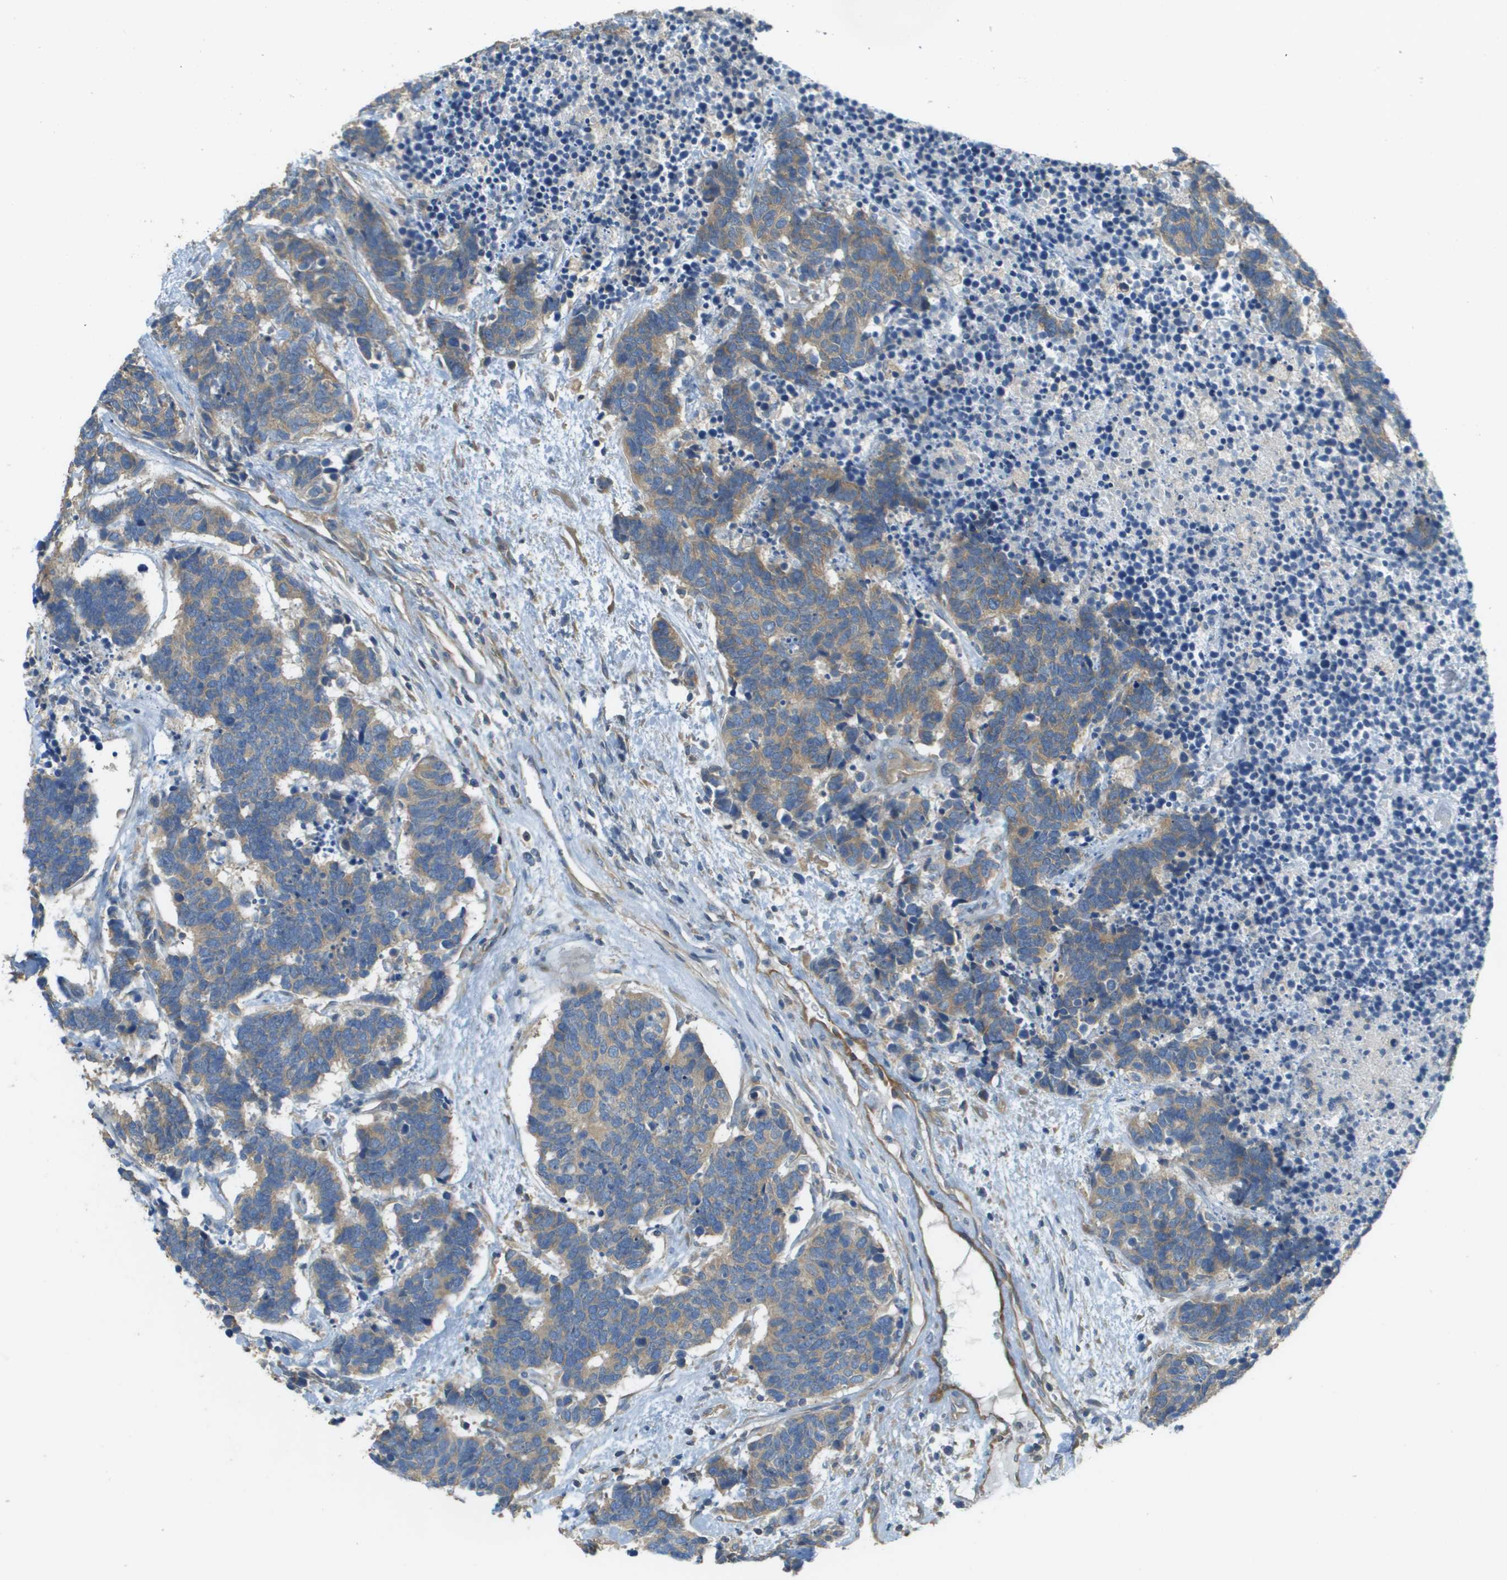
{"staining": {"intensity": "moderate", "quantity": "25%-75%", "location": "cytoplasmic/membranous"}, "tissue": "carcinoid", "cell_type": "Tumor cells", "image_type": "cancer", "snomed": [{"axis": "morphology", "description": "Carcinoma, NOS"}, {"axis": "morphology", "description": "Carcinoid, malignant, NOS"}, {"axis": "topography", "description": "Urinary bladder"}], "caption": "Protein positivity by IHC reveals moderate cytoplasmic/membranous expression in about 25%-75% of tumor cells in carcinoma.", "gene": "DNAJB11", "patient": {"sex": "male", "age": 57}}